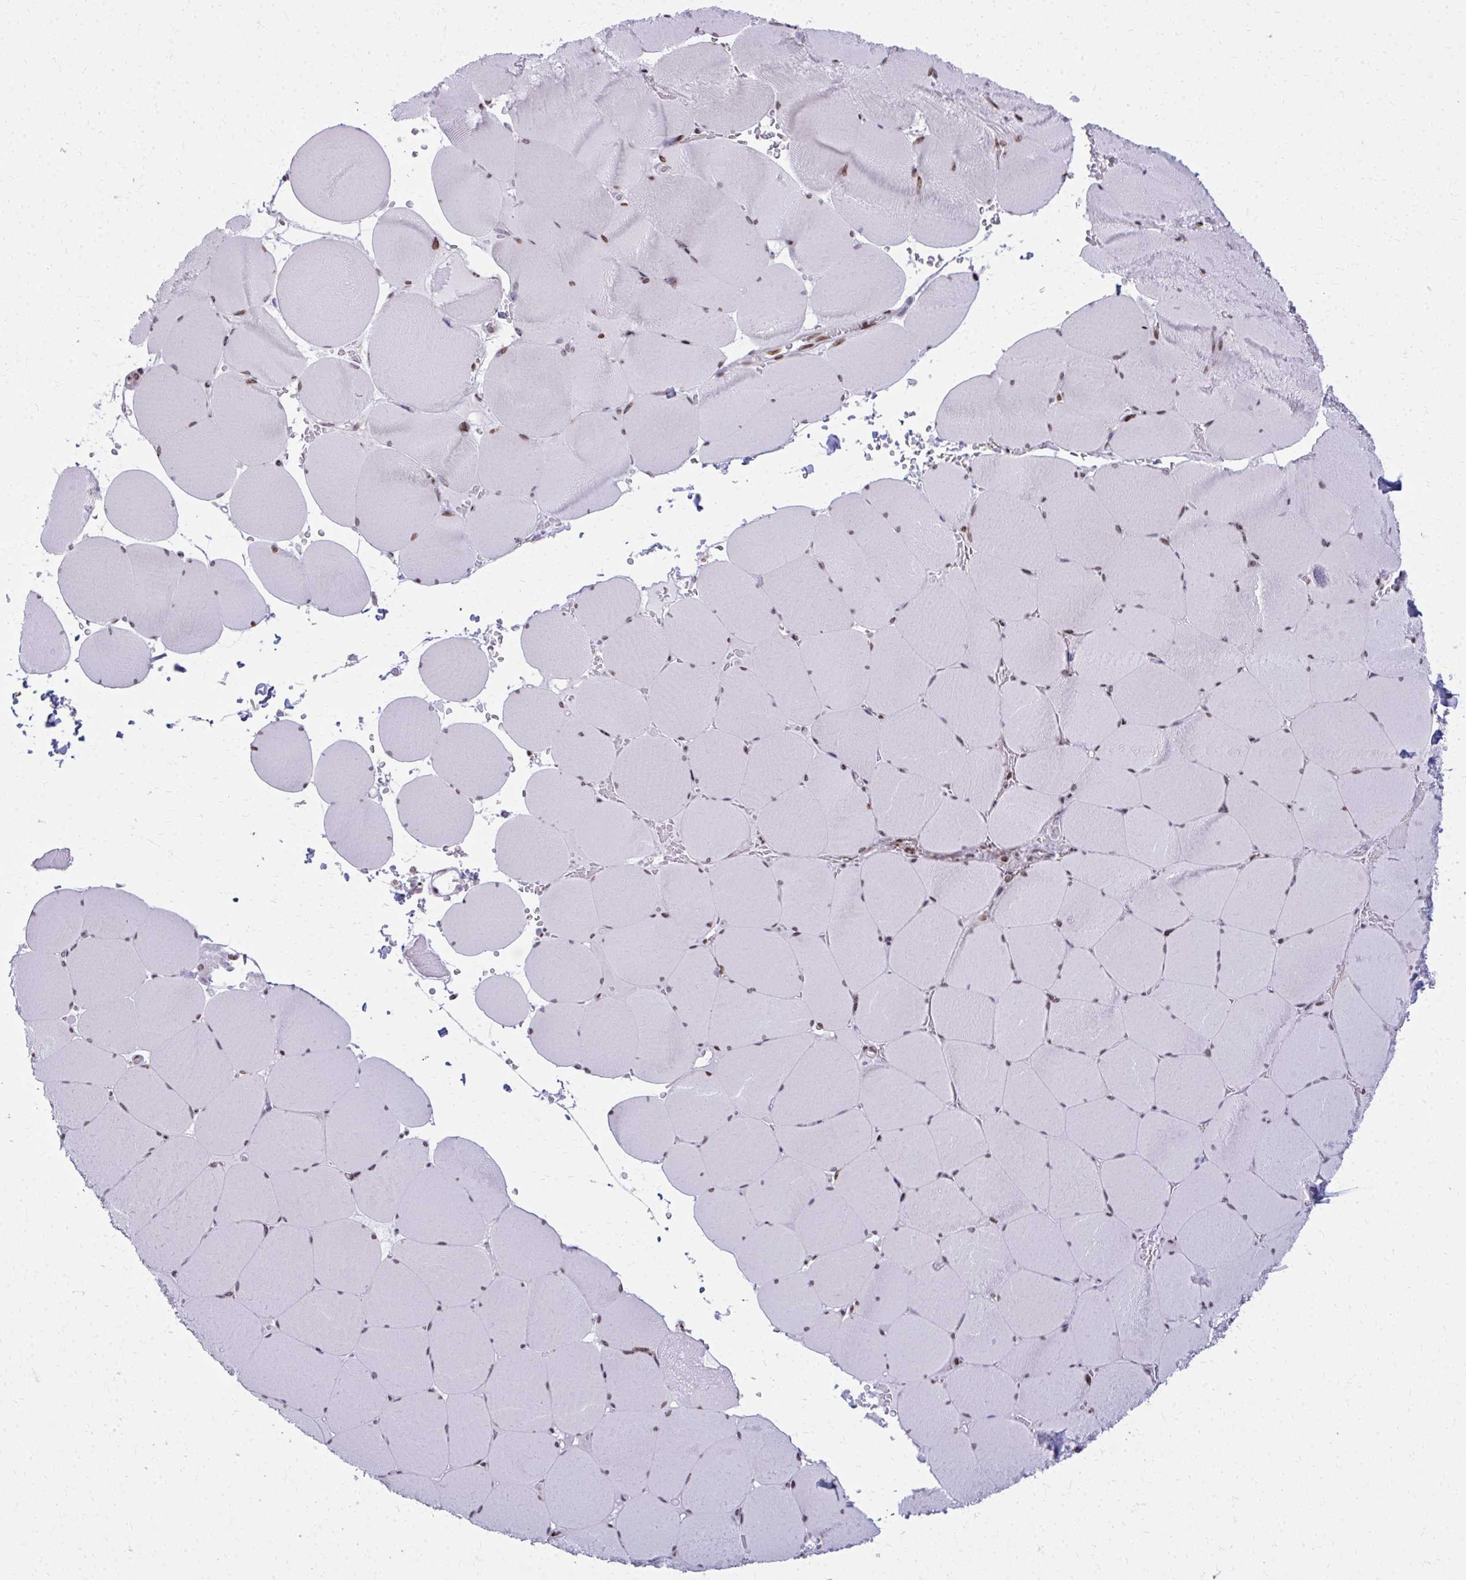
{"staining": {"intensity": "moderate", "quantity": "<25%", "location": "nuclear"}, "tissue": "skeletal muscle", "cell_type": "Myocytes", "image_type": "normal", "snomed": [{"axis": "morphology", "description": "Normal tissue, NOS"}, {"axis": "topography", "description": "Skeletal muscle"}, {"axis": "topography", "description": "Head-Neck"}], "caption": "A photomicrograph of human skeletal muscle stained for a protein displays moderate nuclear brown staining in myocytes.", "gene": "AP5M1", "patient": {"sex": "male", "age": 66}}